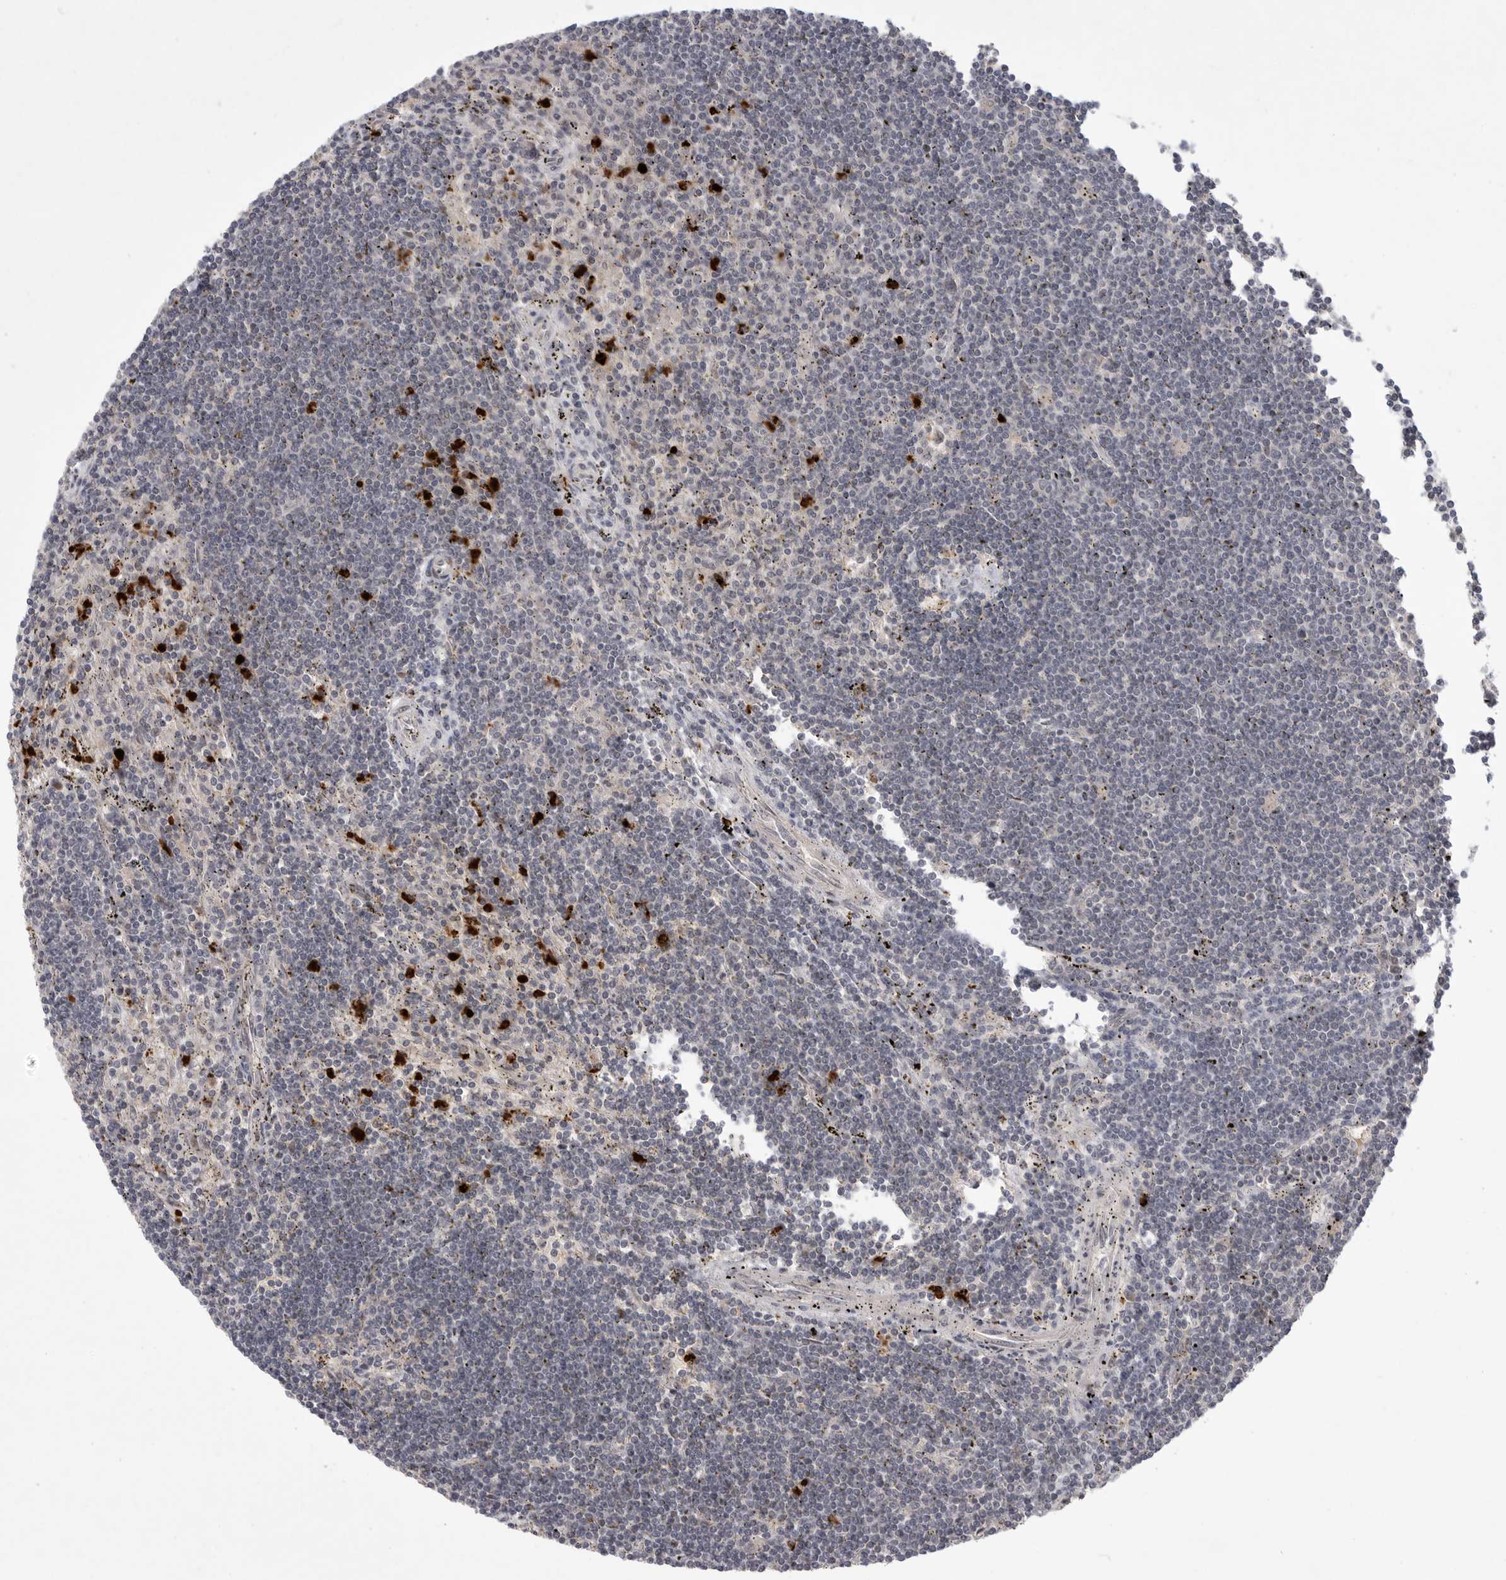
{"staining": {"intensity": "negative", "quantity": "none", "location": "none"}, "tissue": "lymphoma", "cell_type": "Tumor cells", "image_type": "cancer", "snomed": [{"axis": "morphology", "description": "Malignant lymphoma, non-Hodgkin's type, Low grade"}, {"axis": "topography", "description": "Spleen"}], "caption": "Immunohistochemistry (IHC) of low-grade malignant lymphoma, non-Hodgkin's type shows no expression in tumor cells.", "gene": "UBE3D", "patient": {"sex": "male", "age": 76}}